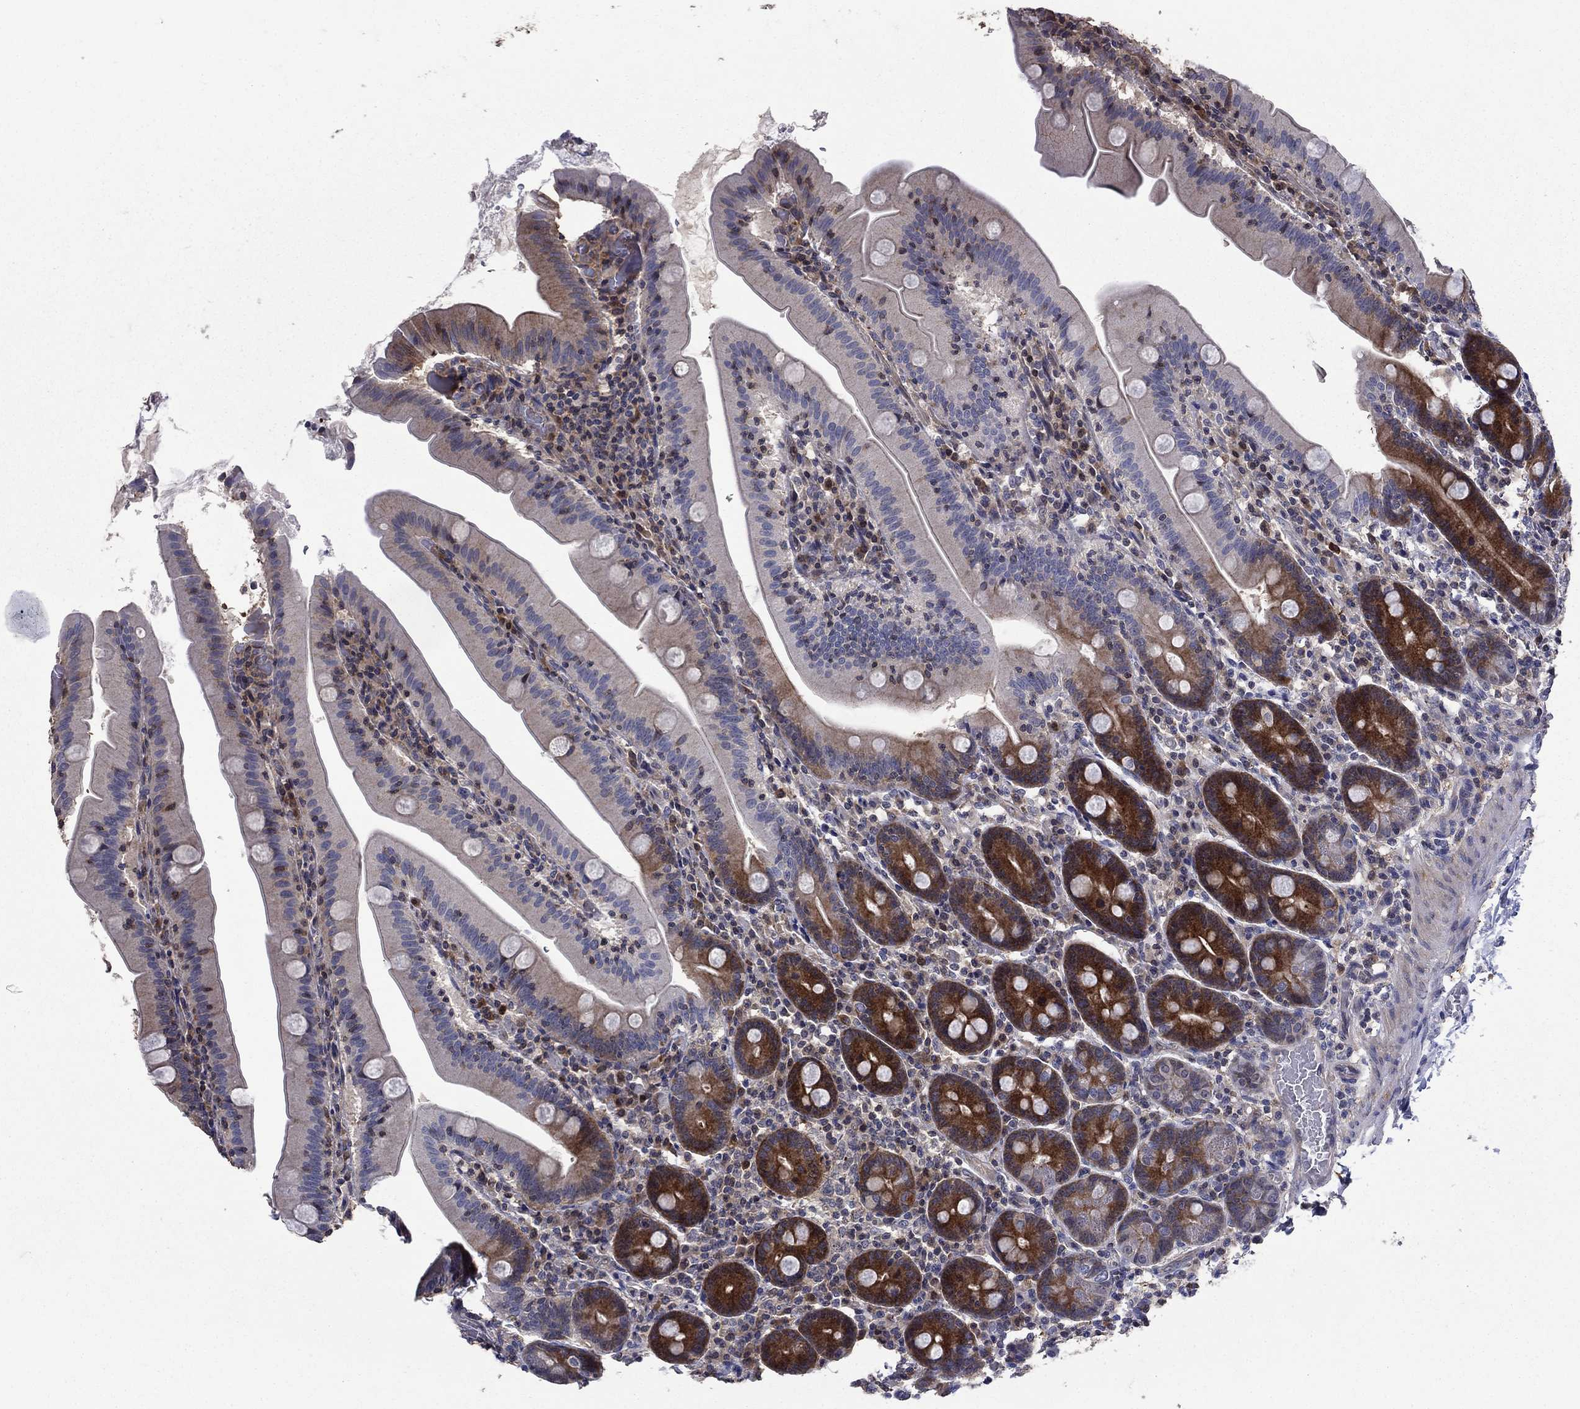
{"staining": {"intensity": "strong", "quantity": "<25%", "location": "cytoplasmic/membranous"}, "tissue": "small intestine", "cell_type": "Glandular cells", "image_type": "normal", "snomed": [{"axis": "morphology", "description": "Normal tissue, NOS"}, {"axis": "topography", "description": "Small intestine"}], "caption": "Unremarkable small intestine shows strong cytoplasmic/membranous positivity in approximately <25% of glandular cells, visualized by immunohistochemistry. The staining was performed using DAB (3,3'-diaminobenzidine) to visualize the protein expression in brown, while the nuclei were stained in blue with hematoxylin (Magnification: 20x).", "gene": "DVL1", "patient": {"sex": "male", "age": 37}}